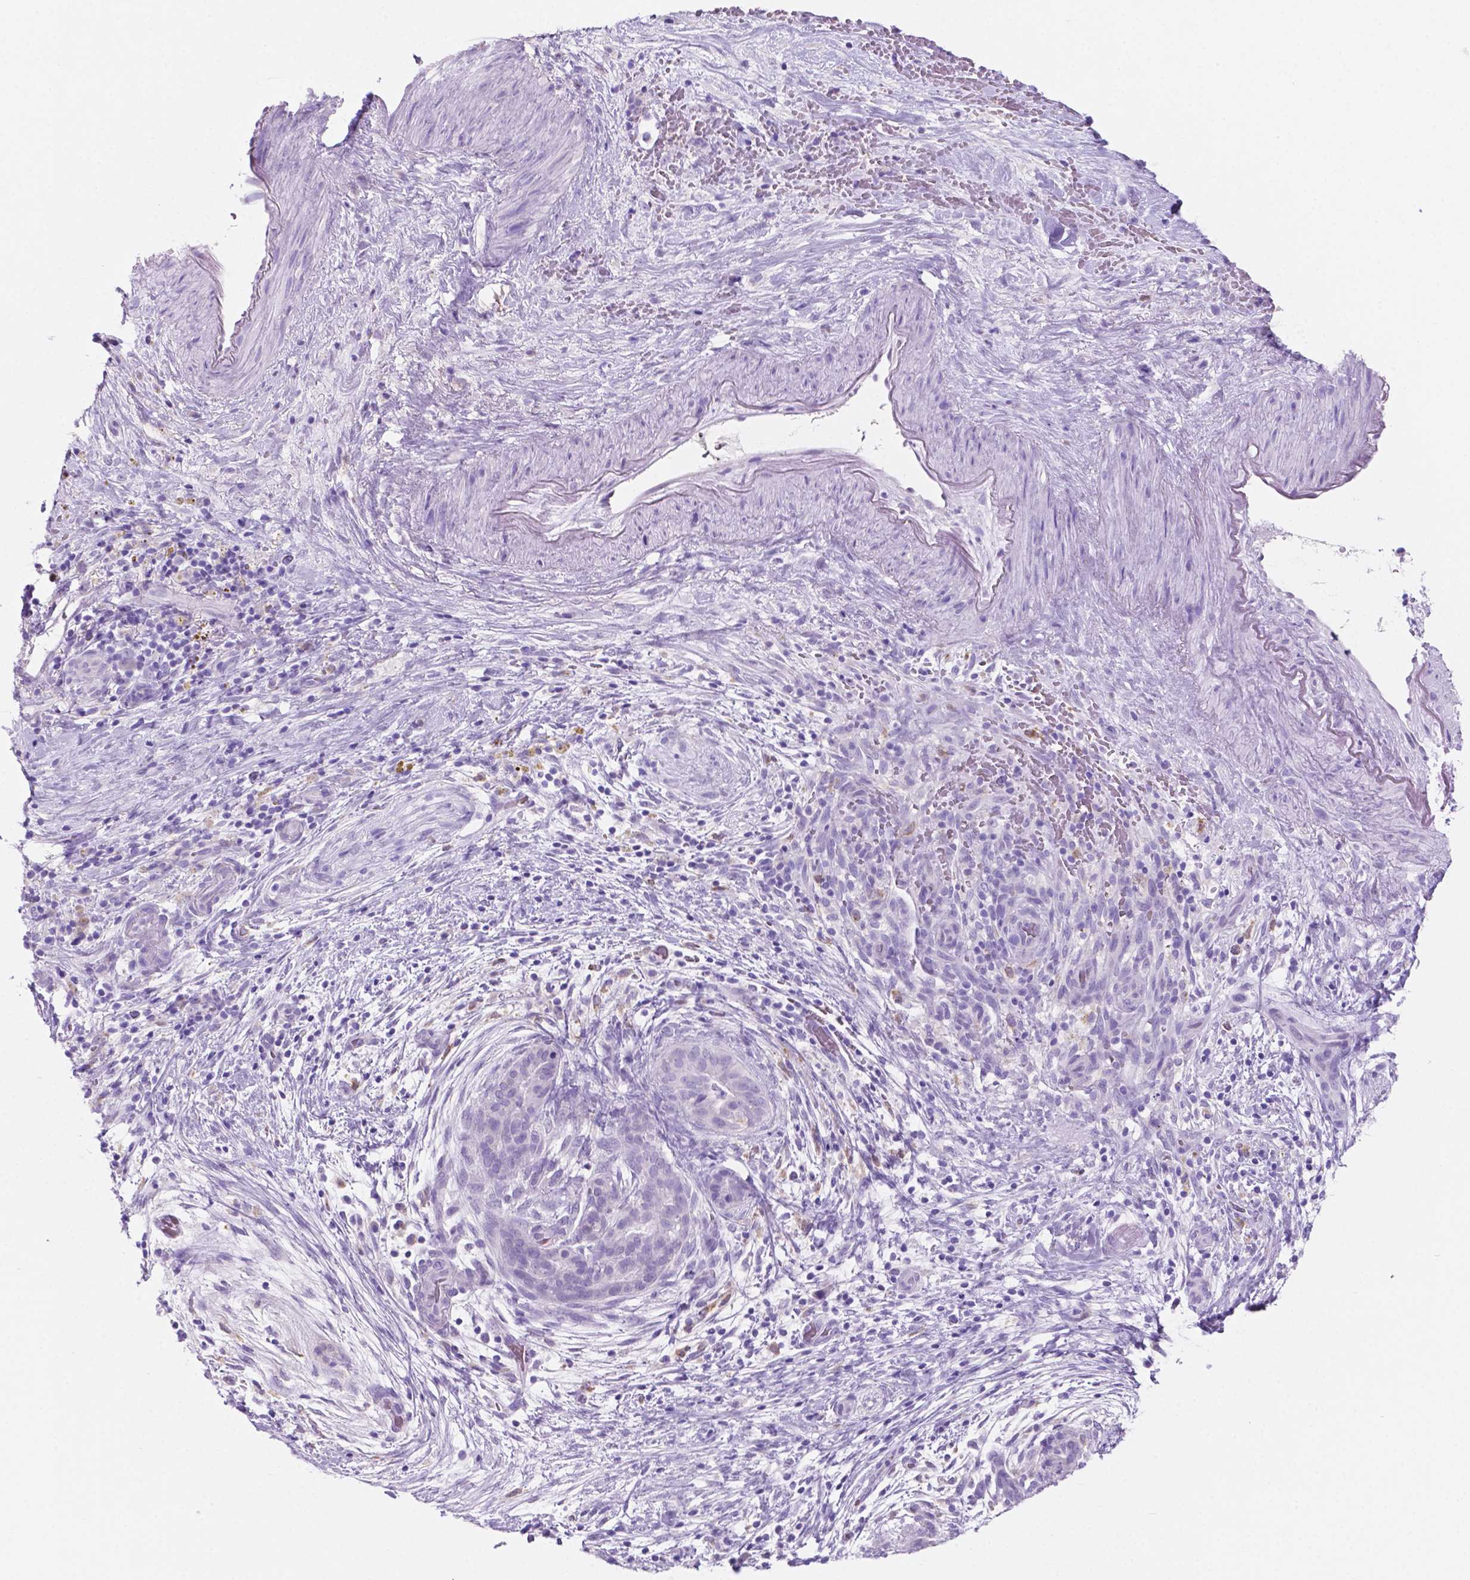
{"staining": {"intensity": "negative", "quantity": "none", "location": "none"}, "tissue": "pancreatic cancer", "cell_type": "Tumor cells", "image_type": "cancer", "snomed": [{"axis": "morphology", "description": "Adenocarcinoma, NOS"}, {"axis": "topography", "description": "Pancreas"}], "caption": "Immunohistochemistry of human pancreatic adenocarcinoma reveals no positivity in tumor cells.", "gene": "GRIN2B", "patient": {"sex": "male", "age": 44}}